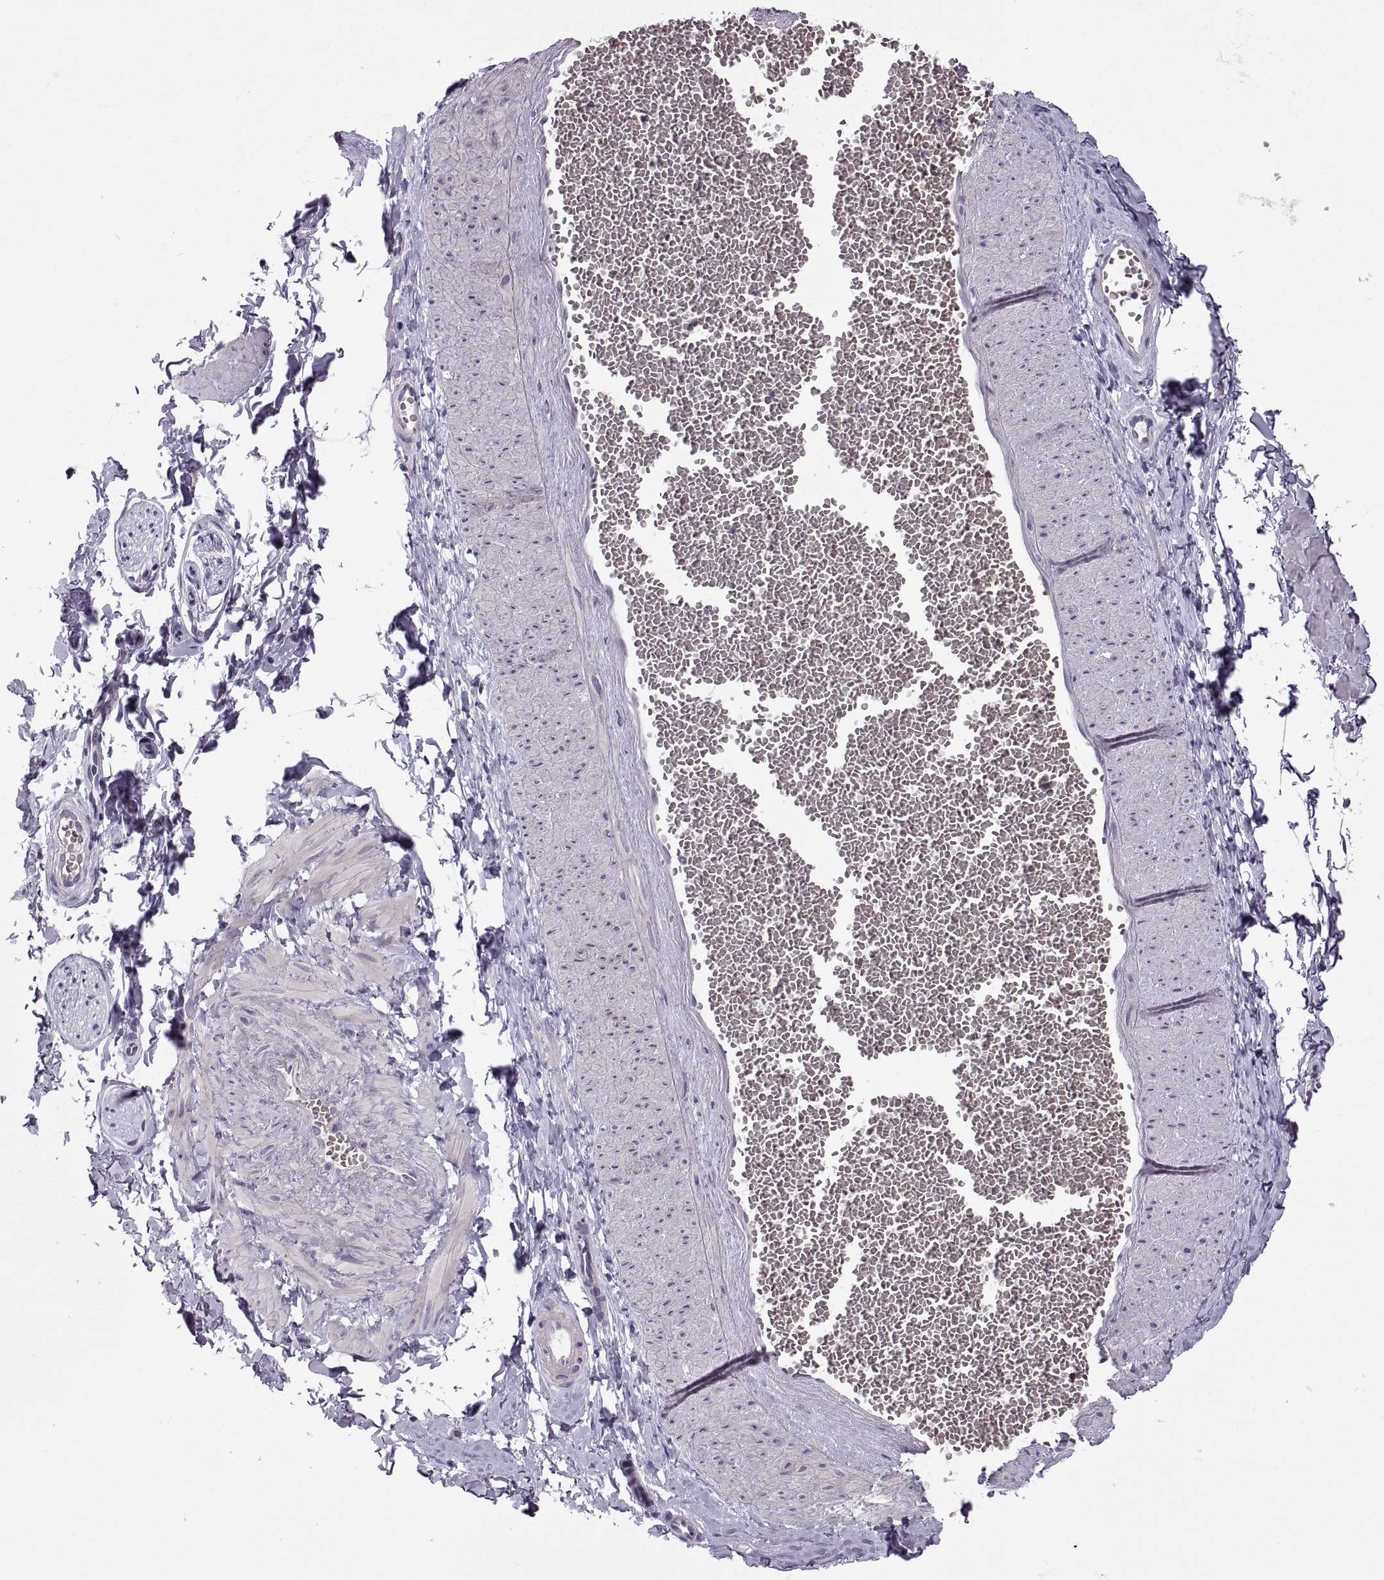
{"staining": {"intensity": "weak", "quantity": "25%-75%", "location": "cytoplasmic/membranous"}, "tissue": "adipose tissue", "cell_type": "Adipocytes", "image_type": "normal", "snomed": [{"axis": "morphology", "description": "Normal tissue, NOS"}, {"axis": "topography", "description": "Smooth muscle"}, {"axis": "topography", "description": "Peripheral nerve tissue"}], "caption": "A low amount of weak cytoplasmic/membranous staining is present in approximately 25%-75% of adipocytes in unremarkable adipose tissue.", "gene": "VSX2", "patient": {"sex": "male", "age": 22}}